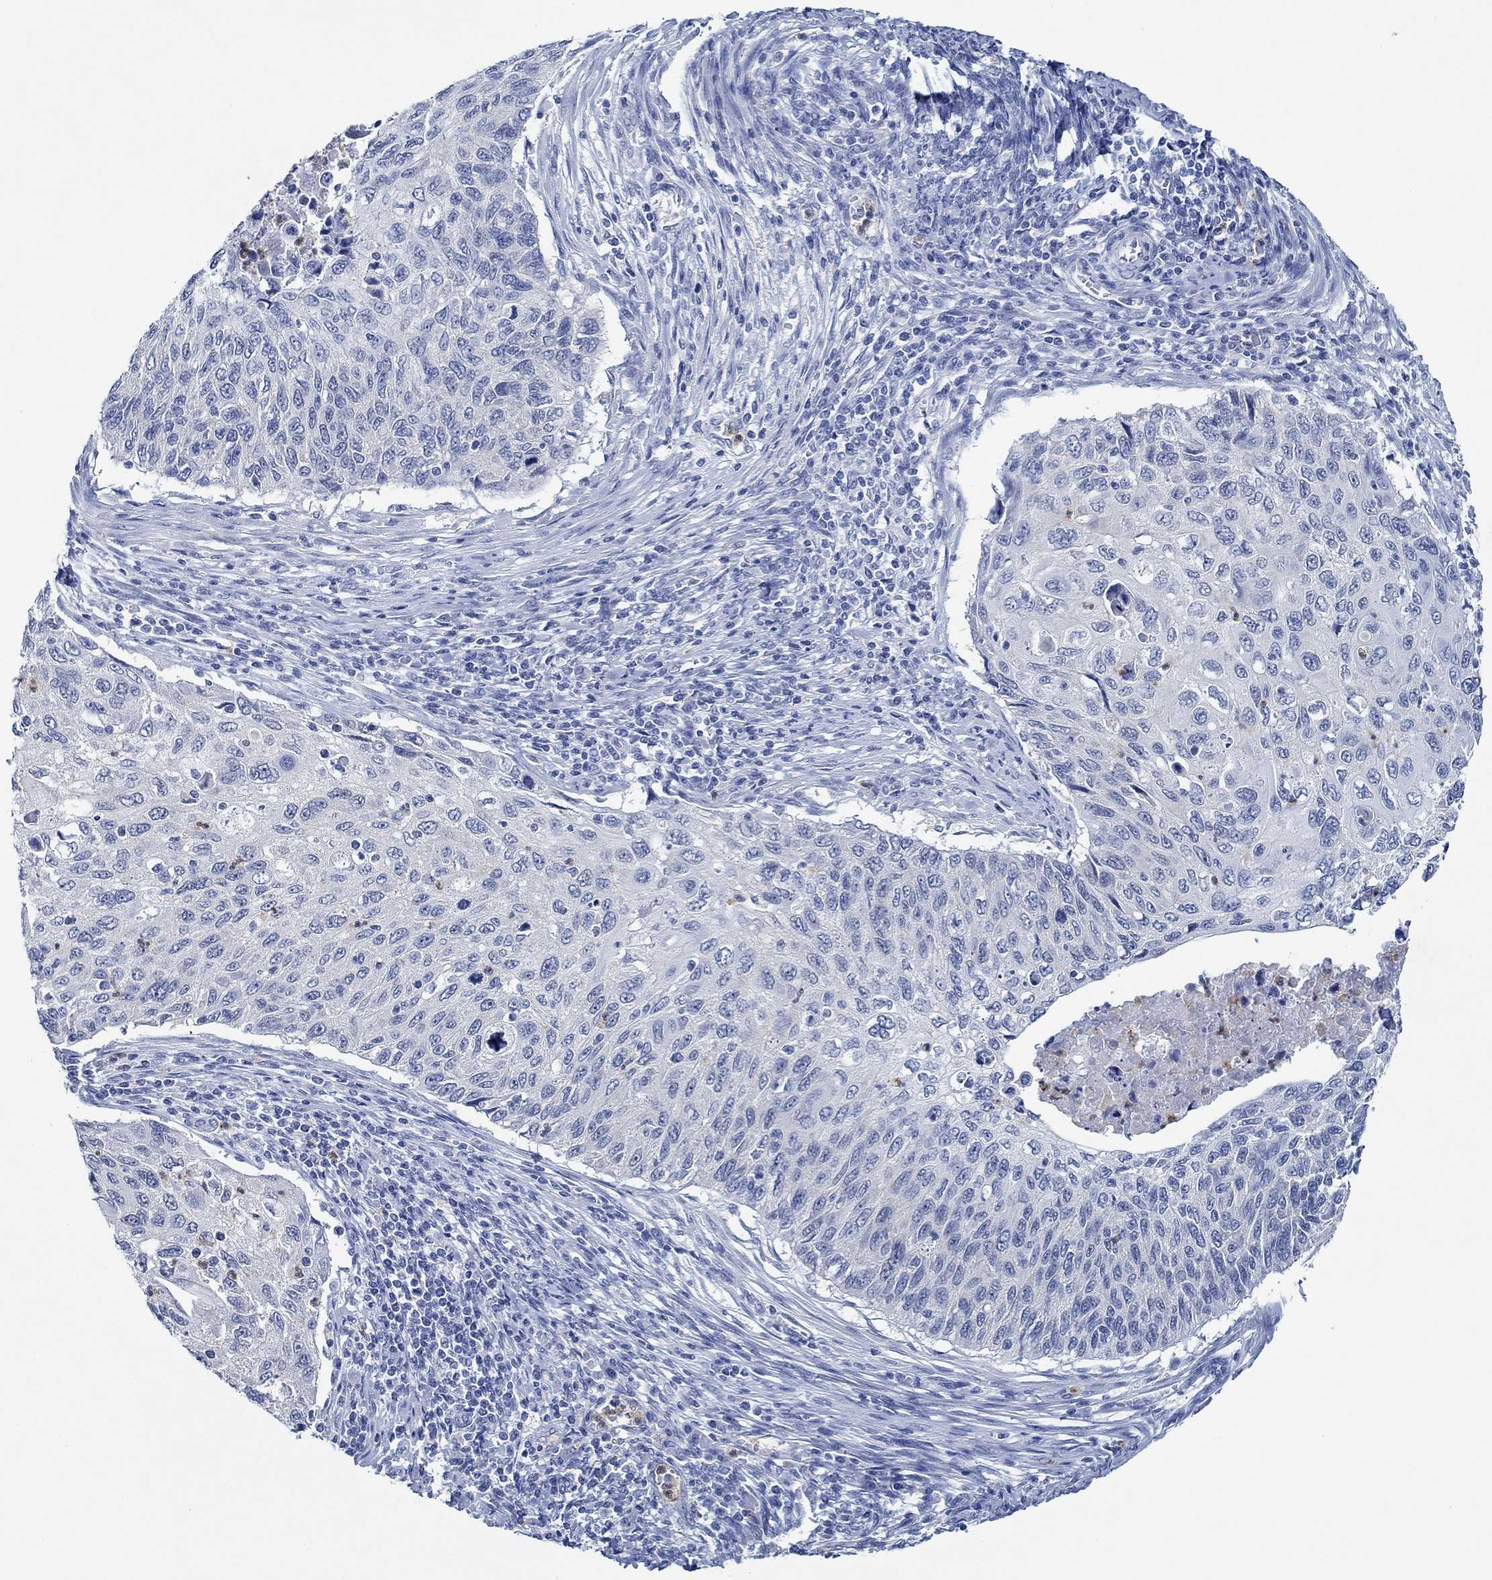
{"staining": {"intensity": "negative", "quantity": "none", "location": "none"}, "tissue": "cervical cancer", "cell_type": "Tumor cells", "image_type": "cancer", "snomed": [{"axis": "morphology", "description": "Squamous cell carcinoma, NOS"}, {"axis": "topography", "description": "Cervix"}], "caption": "This is an immunohistochemistry photomicrograph of human cervical squamous cell carcinoma. There is no positivity in tumor cells.", "gene": "ZNF671", "patient": {"sex": "female", "age": 70}}